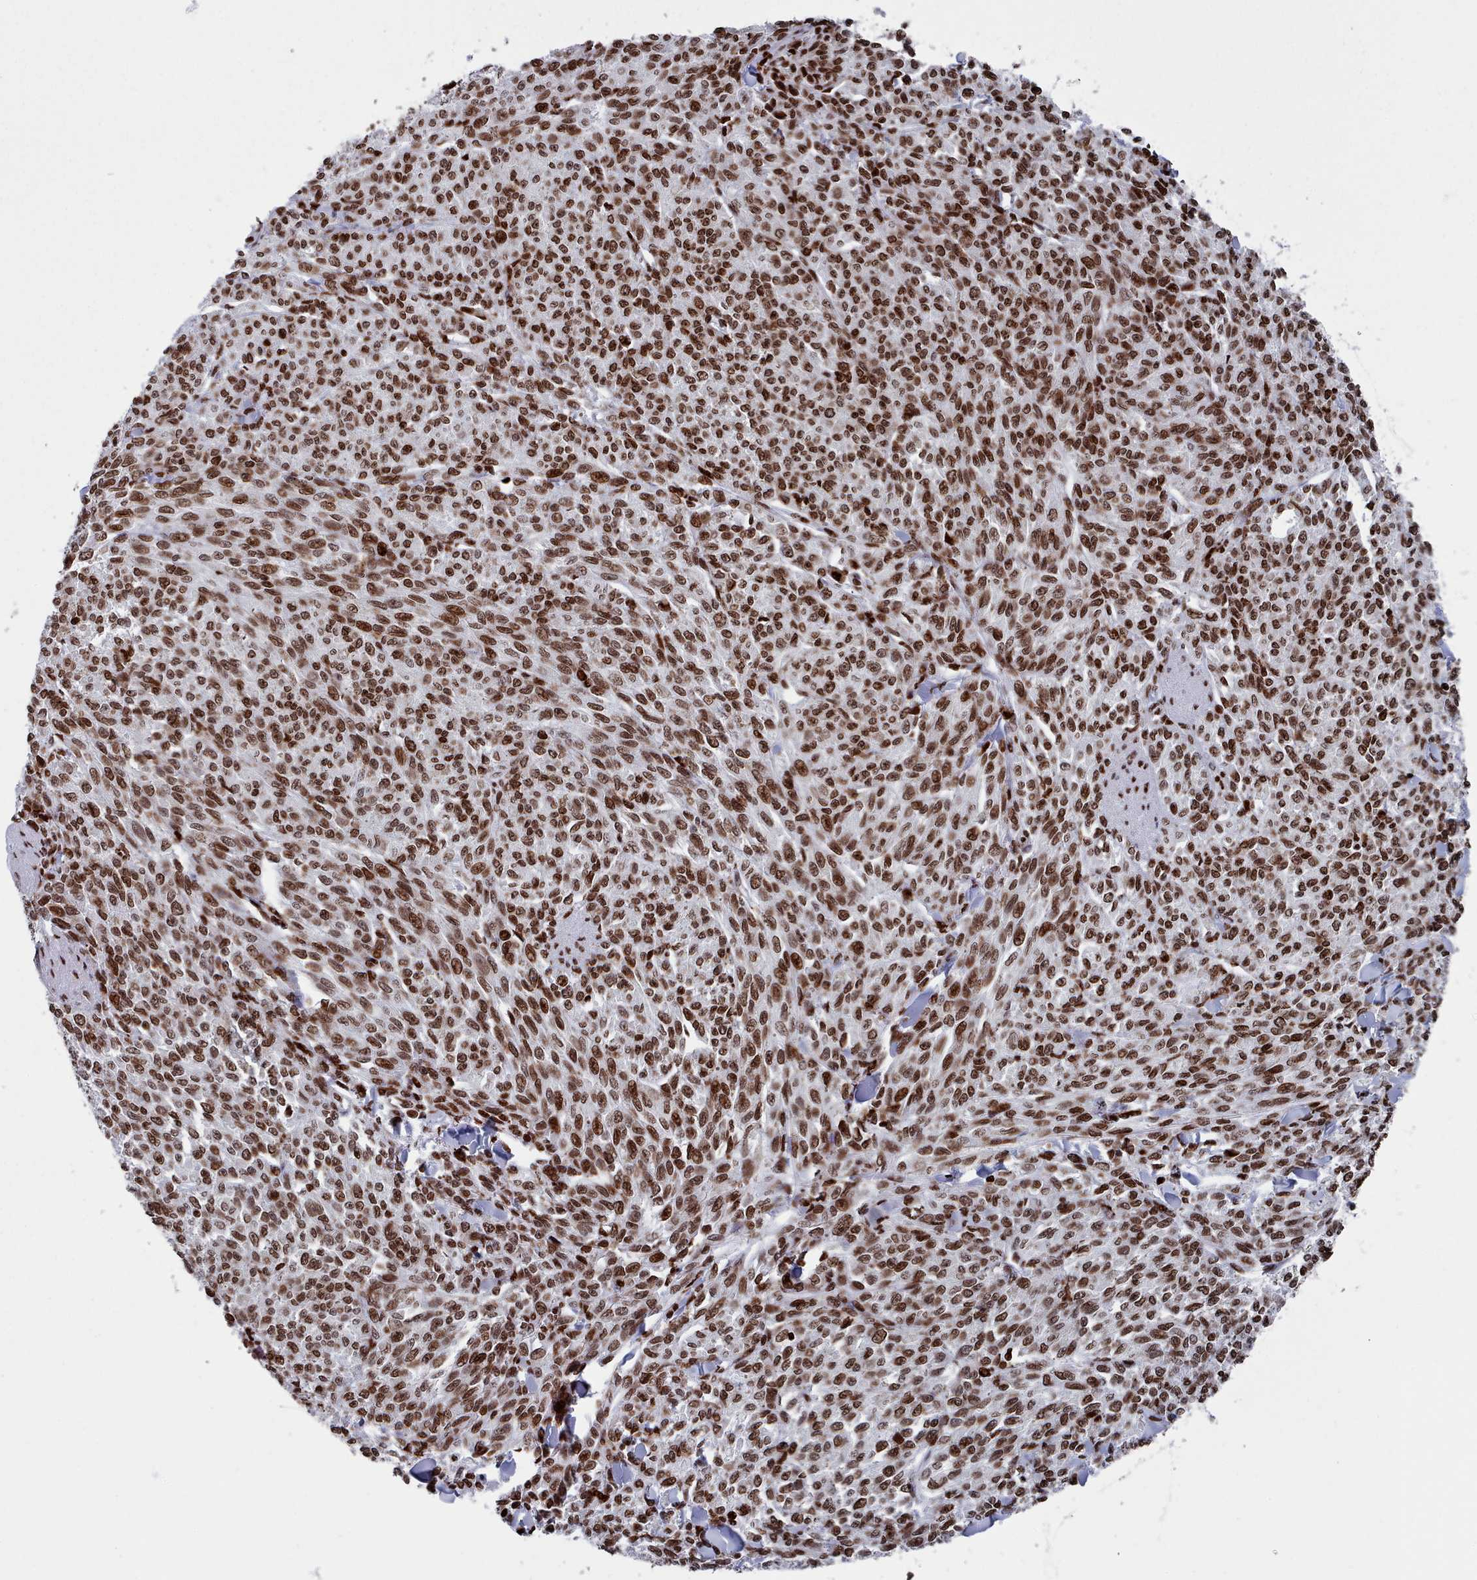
{"staining": {"intensity": "strong", "quantity": ">75%", "location": "nuclear"}, "tissue": "melanoma", "cell_type": "Tumor cells", "image_type": "cancer", "snomed": [{"axis": "morphology", "description": "Malignant melanoma, NOS"}, {"axis": "topography", "description": "Skin"}], "caption": "Human melanoma stained with a protein marker shows strong staining in tumor cells.", "gene": "PCDHB12", "patient": {"sex": "female", "age": 52}}